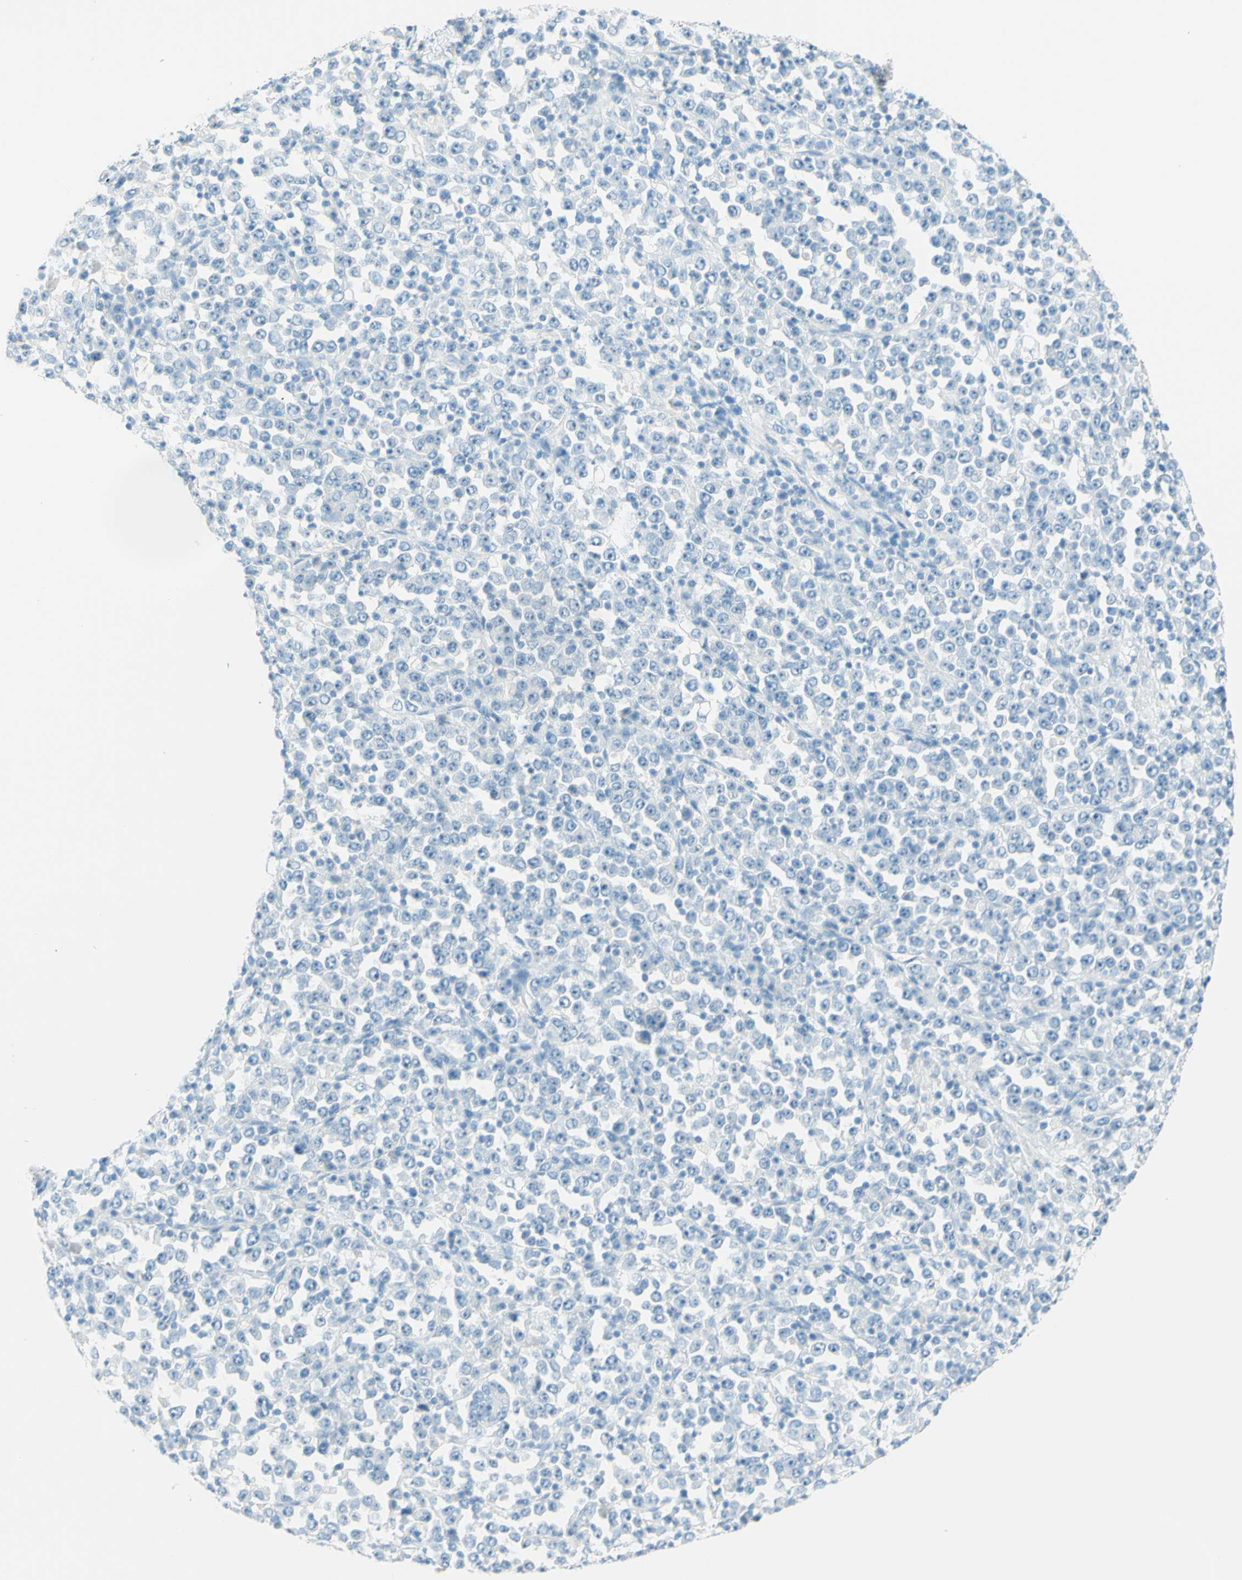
{"staining": {"intensity": "negative", "quantity": "none", "location": "none"}, "tissue": "stomach cancer", "cell_type": "Tumor cells", "image_type": "cancer", "snomed": [{"axis": "morphology", "description": "Normal tissue, NOS"}, {"axis": "morphology", "description": "Adenocarcinoma, NOS"}, {"axis": "topography", "description": "Stomach, upper"}, {"axis": "topography", "description": "Stomach"}], "caption": "Micrograph shows no protein staining in tumor cells of stomach cancer (adenocarcinoma) tissue. (Stains: DAB (3,3'-diaminobenzidine) IHC with hematoxylin counter stain, Microscopy: brightfield microscopy at high magnification).", "gene": "FMR1NB", "patient": {"sex": "male", "age": 59}}